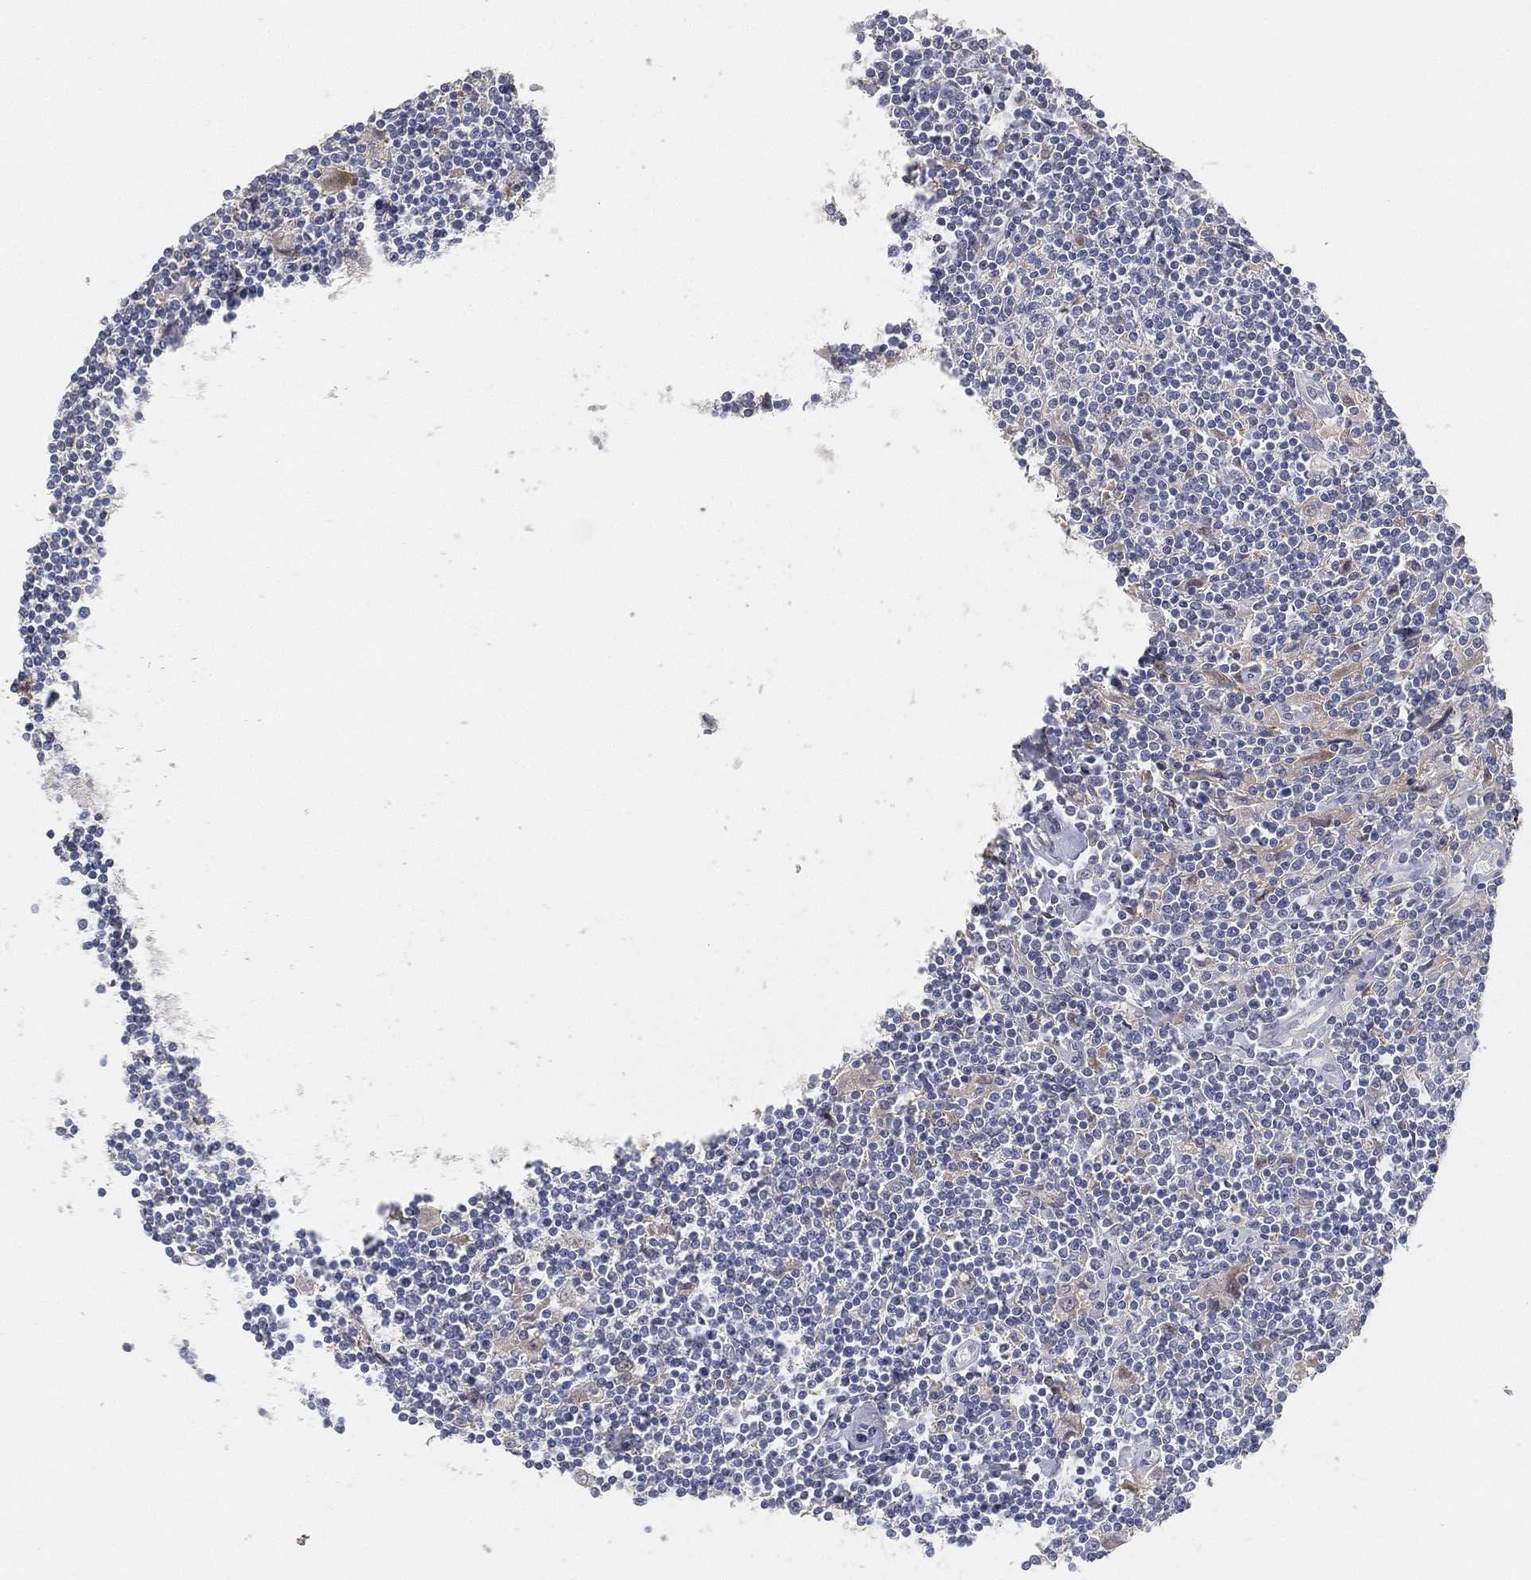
{"staining": {"intensity": "negative", "quantity": "none", "location": "none"}, "tissue": "lymphoma", "cell_type": "Tumor cells", "image_type": "cancer", "snomed": [{"axis": "morphology", "description": "Hodgkin's disease, NOS"}, {"axis": "topography", "description": "Lymph node"}], "caption": "Immunohistochemical staining of lymphoma displays no significant expression in tumor cells. The staining was performed using DAB (3,3'-diaminobenzidine) to visualize the protein expression in brown, while the nuclei were stained in blue with hematoxylin (Magnification: 20x).", "gene": "GPR61", "patient": {"sex": "male", "age": 40}}